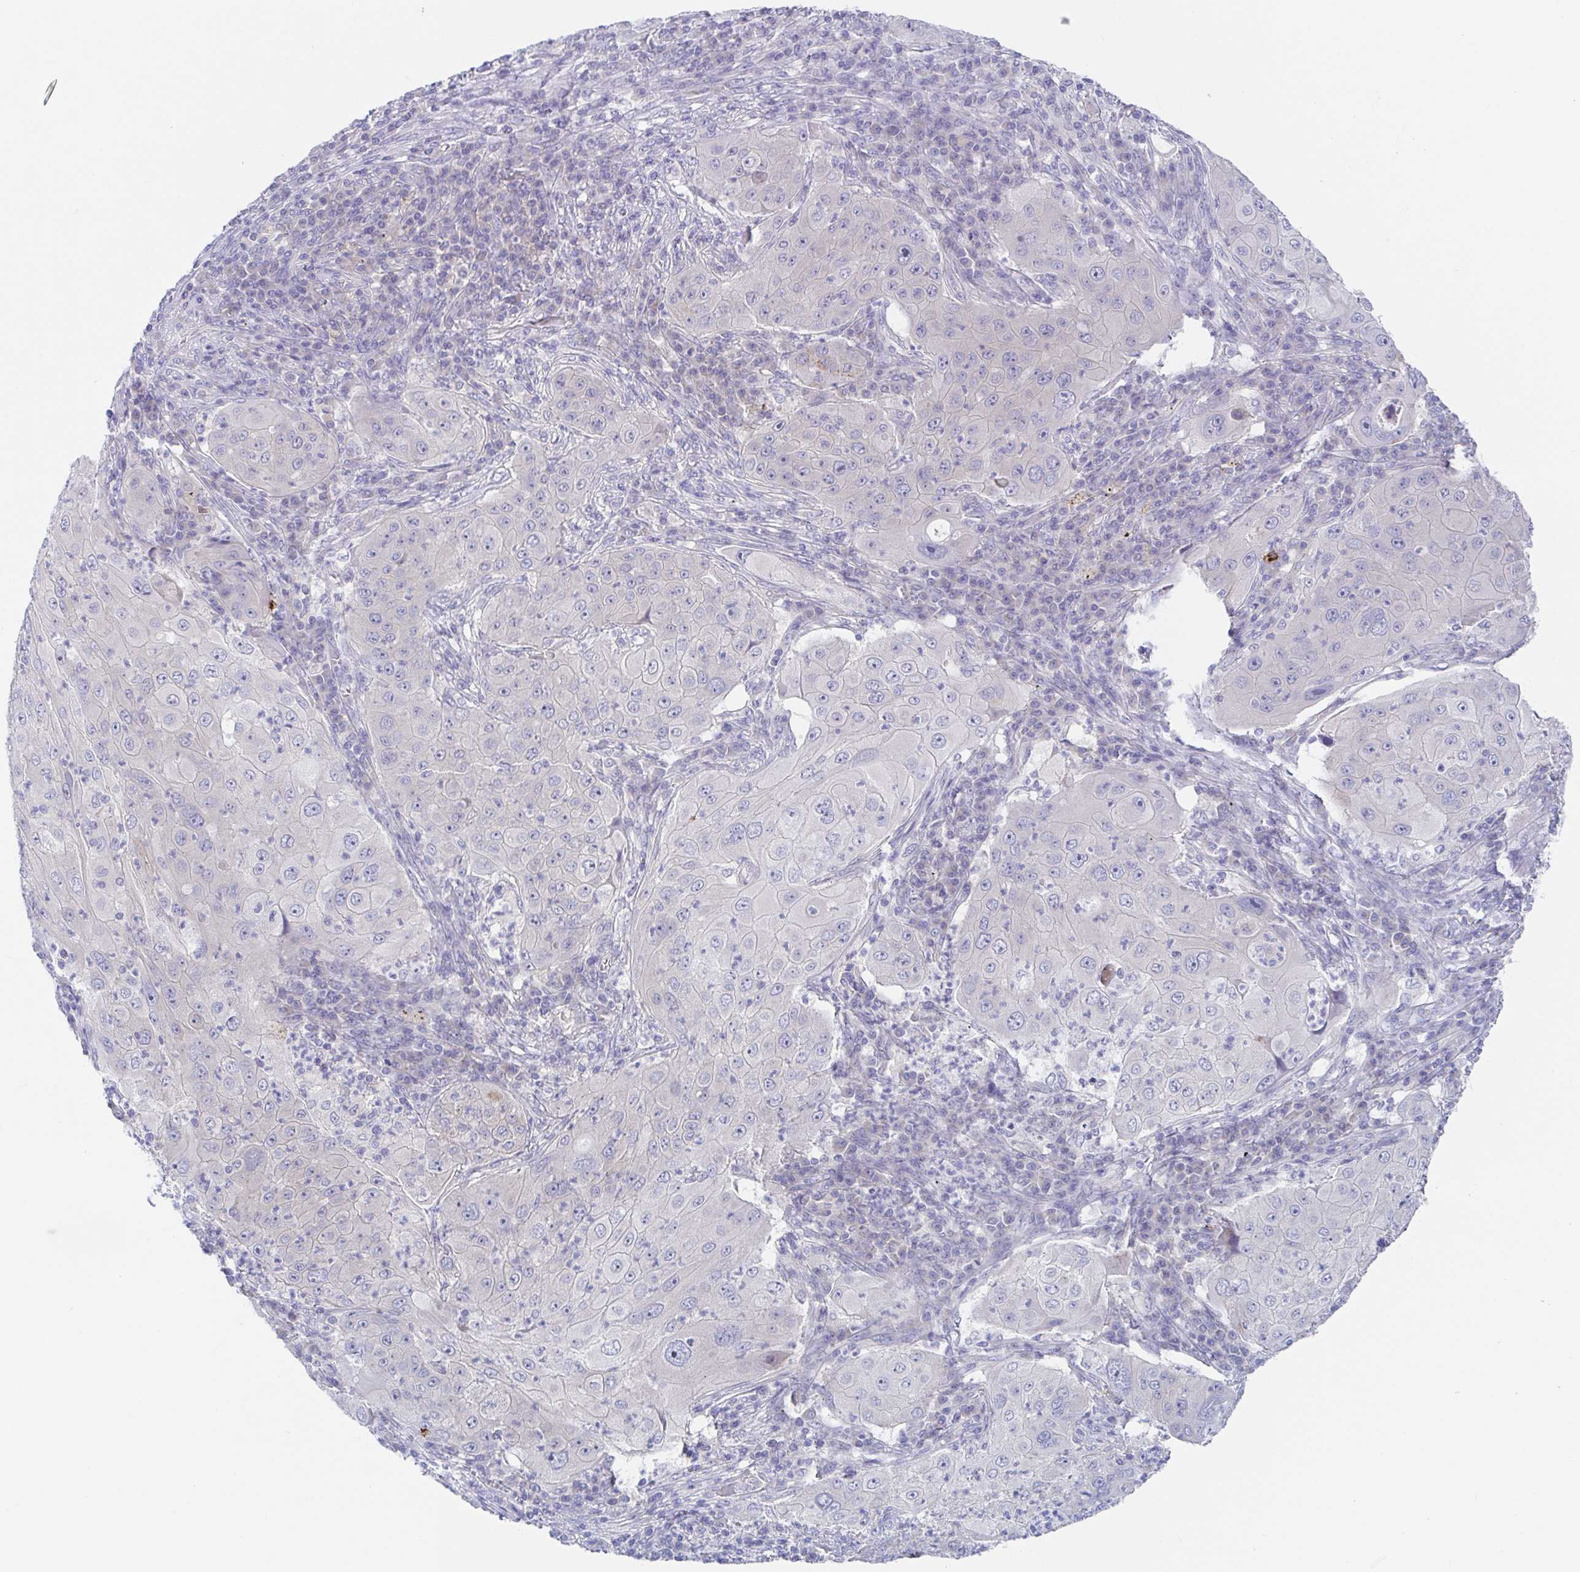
{"staining": {"intensity": "negative", "quantity": "none", "location": "none"}, "tissue": "lung cancer", "cell_type": "Tumor cells", "image_type": "cancer", "snomed": [{"axis": "morphology", "description": "Squamous cell carcinoma, NOS"}, {"axis": "topography", "description": "Lung"}], "caption": "High magnification brightfield microscopy of lung cancer stained with DAB (3,3'-diaminobenzidine) (brown) and counterstained with hematoxylin (blue): tumor cells show no significant positivity.", "gene": "HTR2A", "patient": {"sex": "female", "age": 59}}